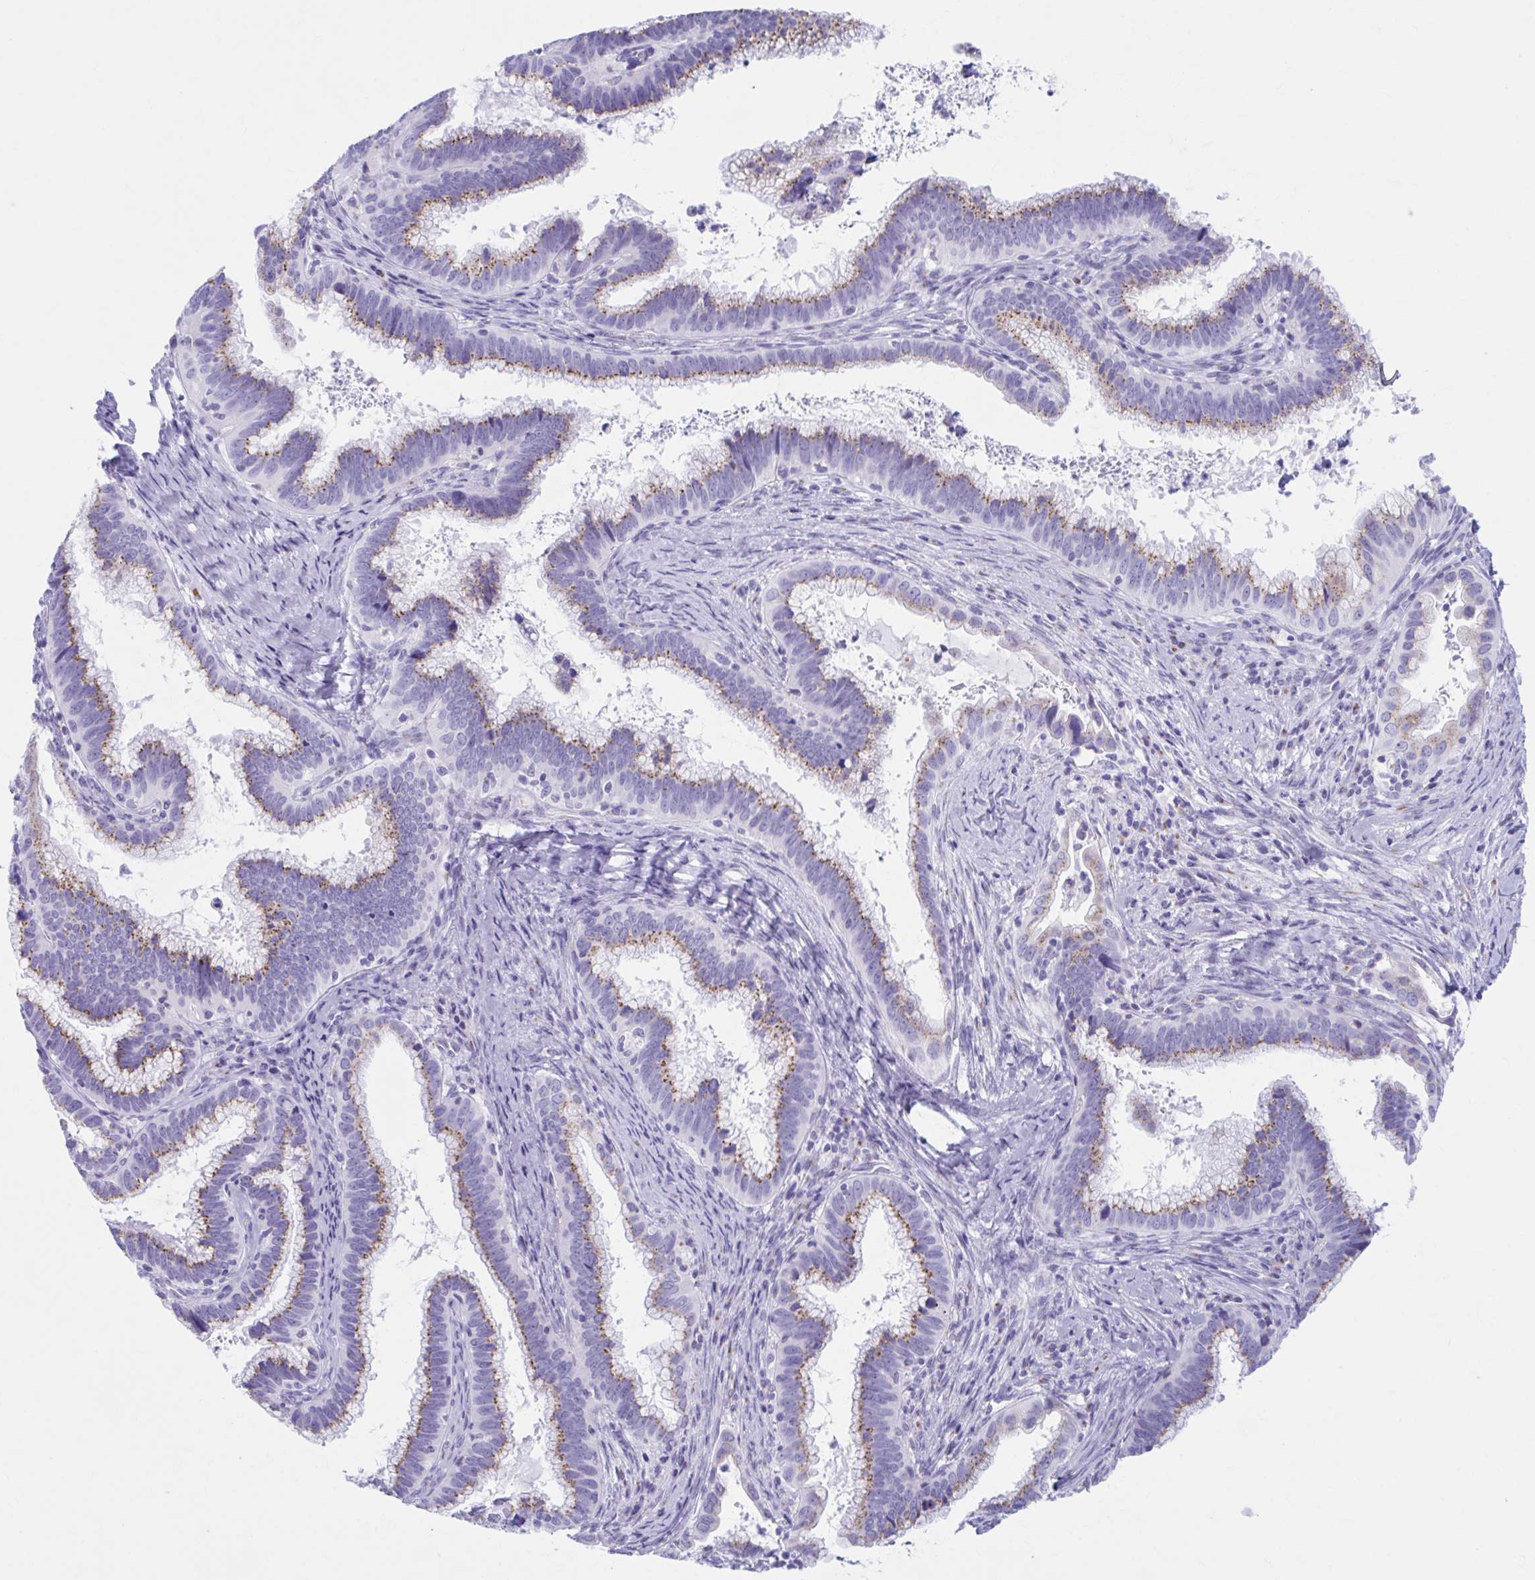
{"staining": {"intensity": "moderate", "quantity": ">75%", "location": "cytoplasmic/membranous"}, "tissue": "cervical cancer", "cell_type": "Tumor cells", "image_type": "cancer", "snomed": [{"axis": "morphology", "description": "Adenocarcinoma, NOS"}, {"axis": "topography", "description": "Cervix"}], "caption": "Cervical cancer (adenocarcinoma) was stained to show a protein in brown. There is medium levels of moderate cytoplasmic/membranous expression in approximately >75% of tumor cells.", "gene": "KCNE2", "patient": {"sex": "female", "age": 56}}